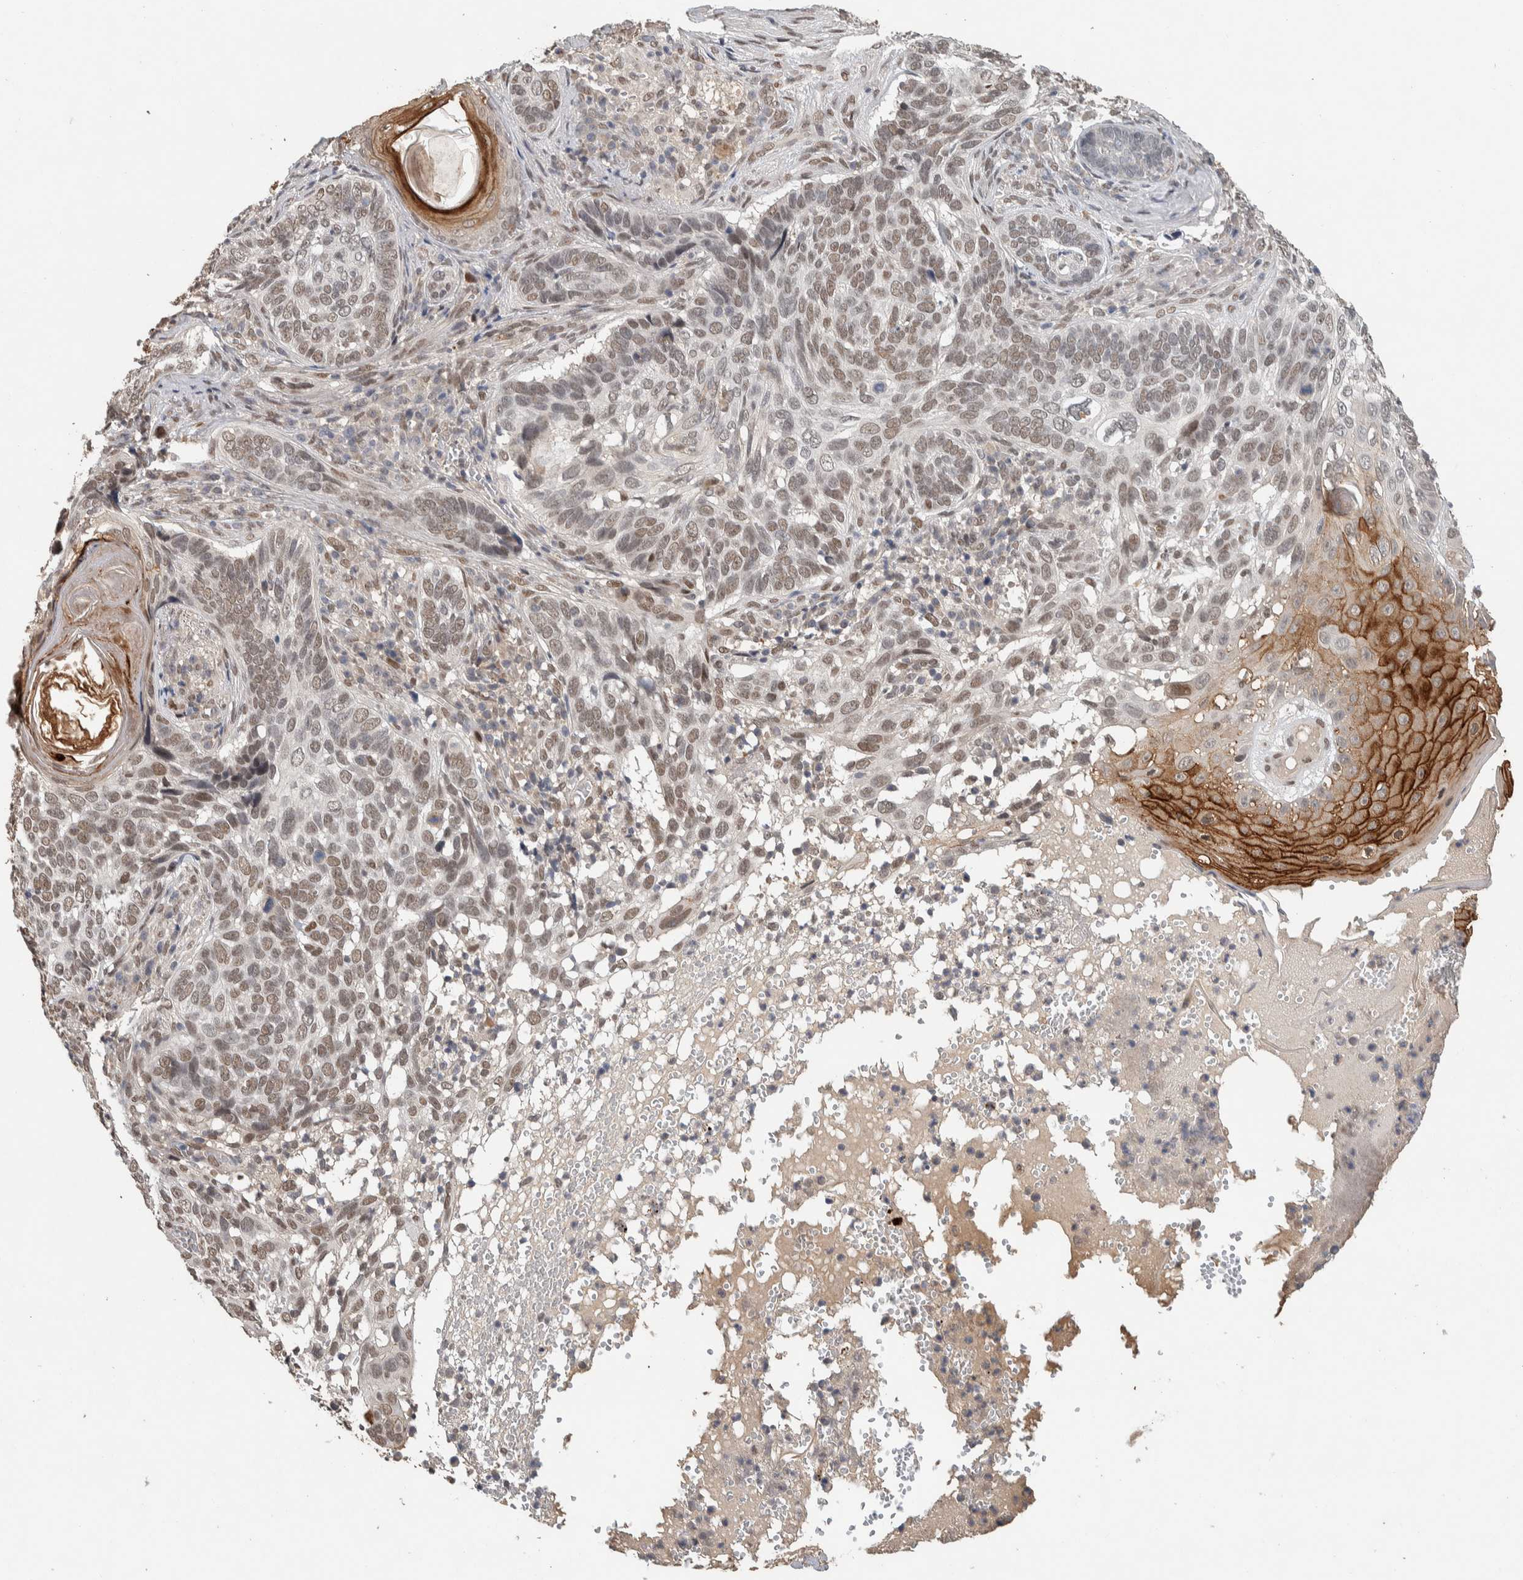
{"staining": {"intensity": "weak", "quantity": ">75%", "location": "nuclear"}, "tissue": "skin cancer", "cell_type": "Tumor cells", "image_type": "cancer", "snomed": [{"axis": "morphology", "description": "Basal cell carcinoma"}, {"axis": "topography", "description": "Skin"}], "caption": "Basal cell carcinoma (skin) tissue exhibits weak nuclear positivity in about >75% of tumor cells, visualized by immunohistochemistry.", "gene": "CYSRT1", "patient": {"sex": "female", "age": 89}}